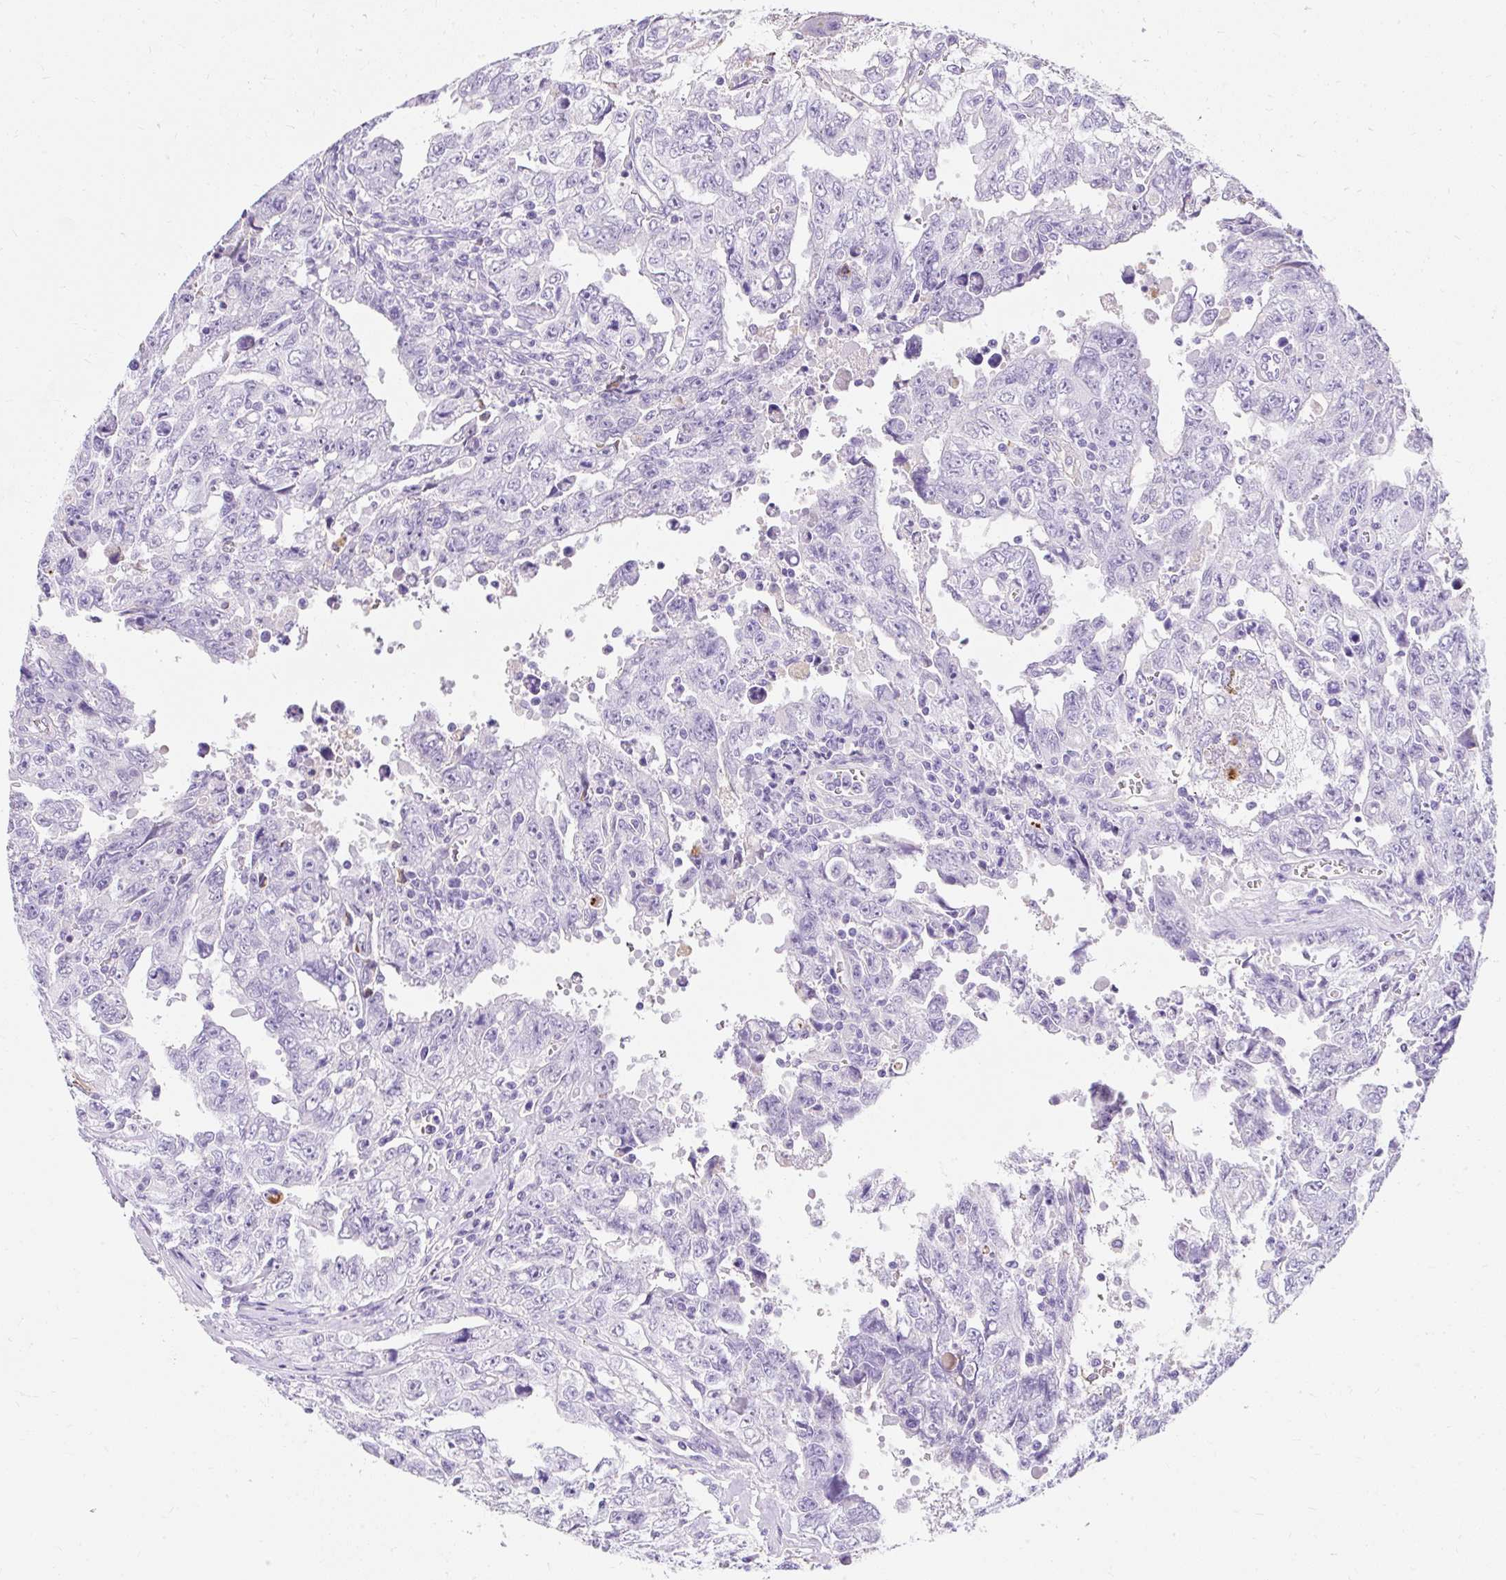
{"staining": {"intensity": "negative", "quantity": "none", "location": "none"}, "tissue": "testis cancer", "cell_type": "Tumor cells", "image_type": "cancer", "snomed": [{"axis": "morphology", "description": "Carcinoma, Embryonal, NOS"}, {"axis": "topography", "description": "Testis"}], "caption": "Testis cancer was stained to show a protein in brown. There is no significant expression in tumor cells.", "gene": "APOC4-APOC2", "patient": {"sex": "male", "age": 24}}